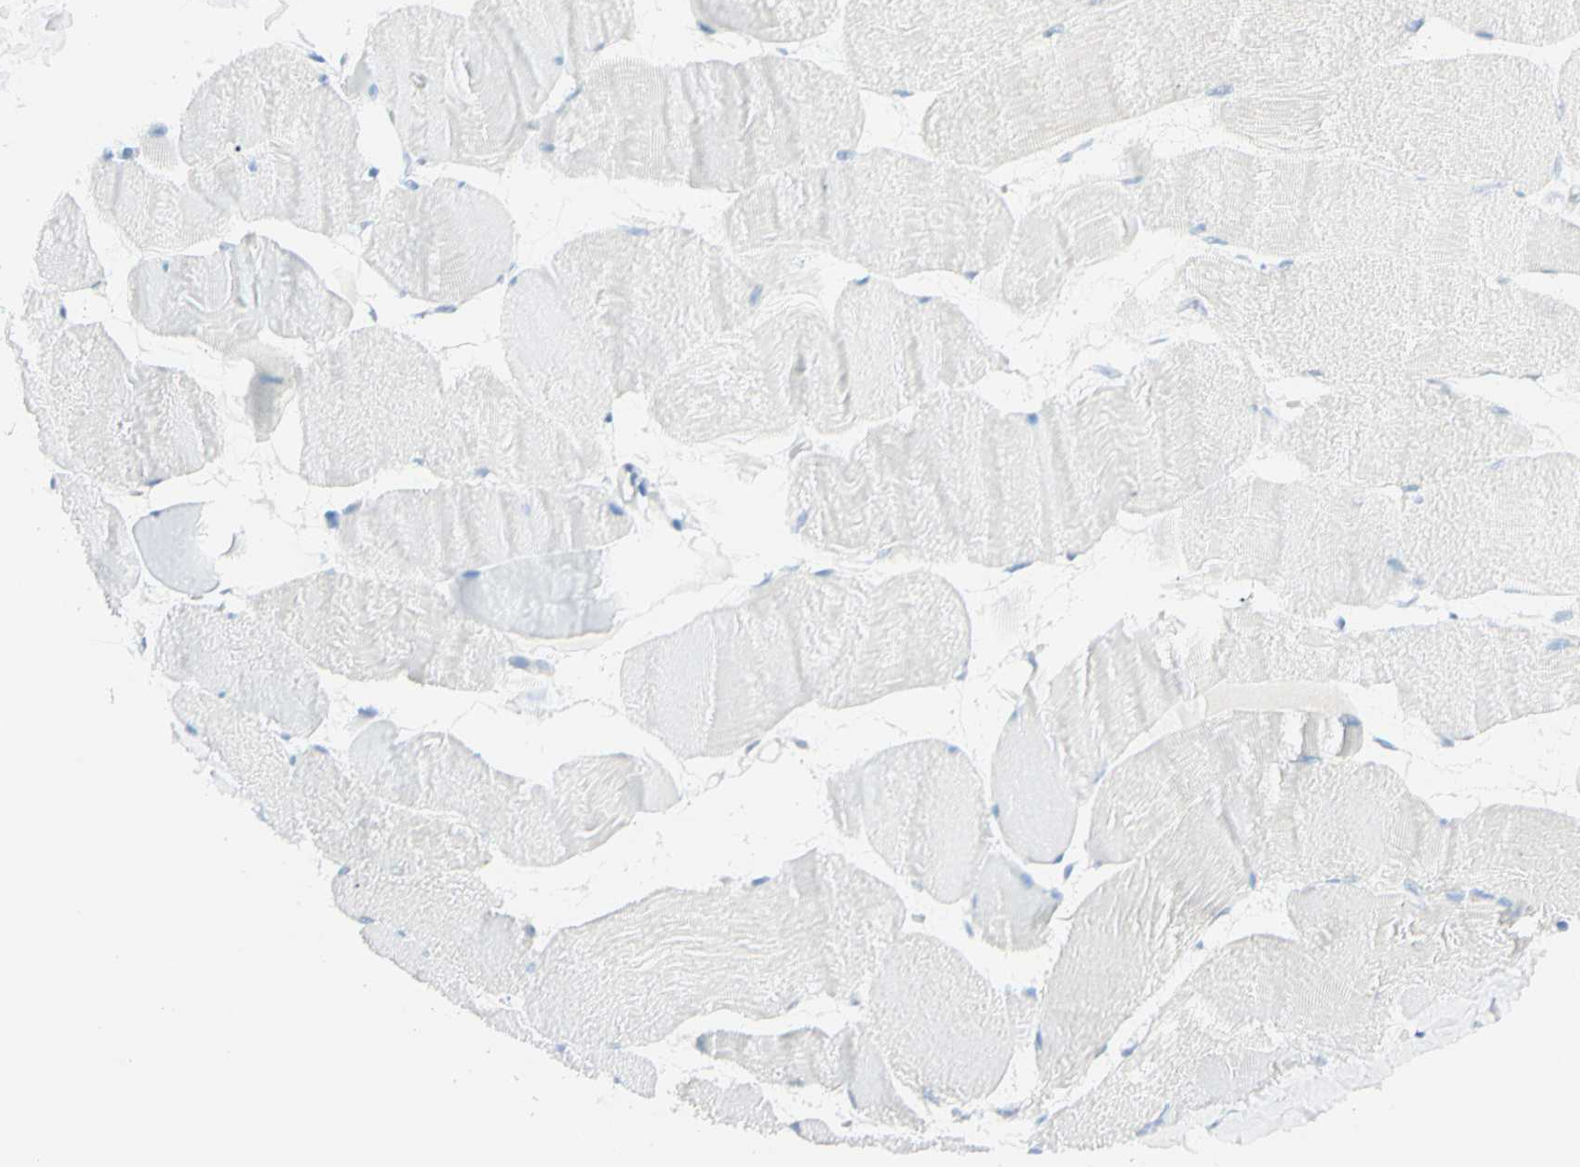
{"staining": {"intensity": "negative", "quantity": "none", "location": "none"}, "tissue": "skeletal muscle", "cell_type": "Myocytes", "image_type": "normal", "snomed": [{"axis": "morphology", "description": "Normal tissue, NOS"}, {"axis": "morphology", "description": "Squamous cell carcinoma, NOS"}, {"axis": "topography", "description": "Skeletal muscle"}], "caption": "Immunohistochemistry (IHC) micrograph of normal skeletal muscle stained for a protein (brown), which exhibits no expression in myocytes.", "gene": "FOLH1", "patient": {"sex": "male", "age": 51}}